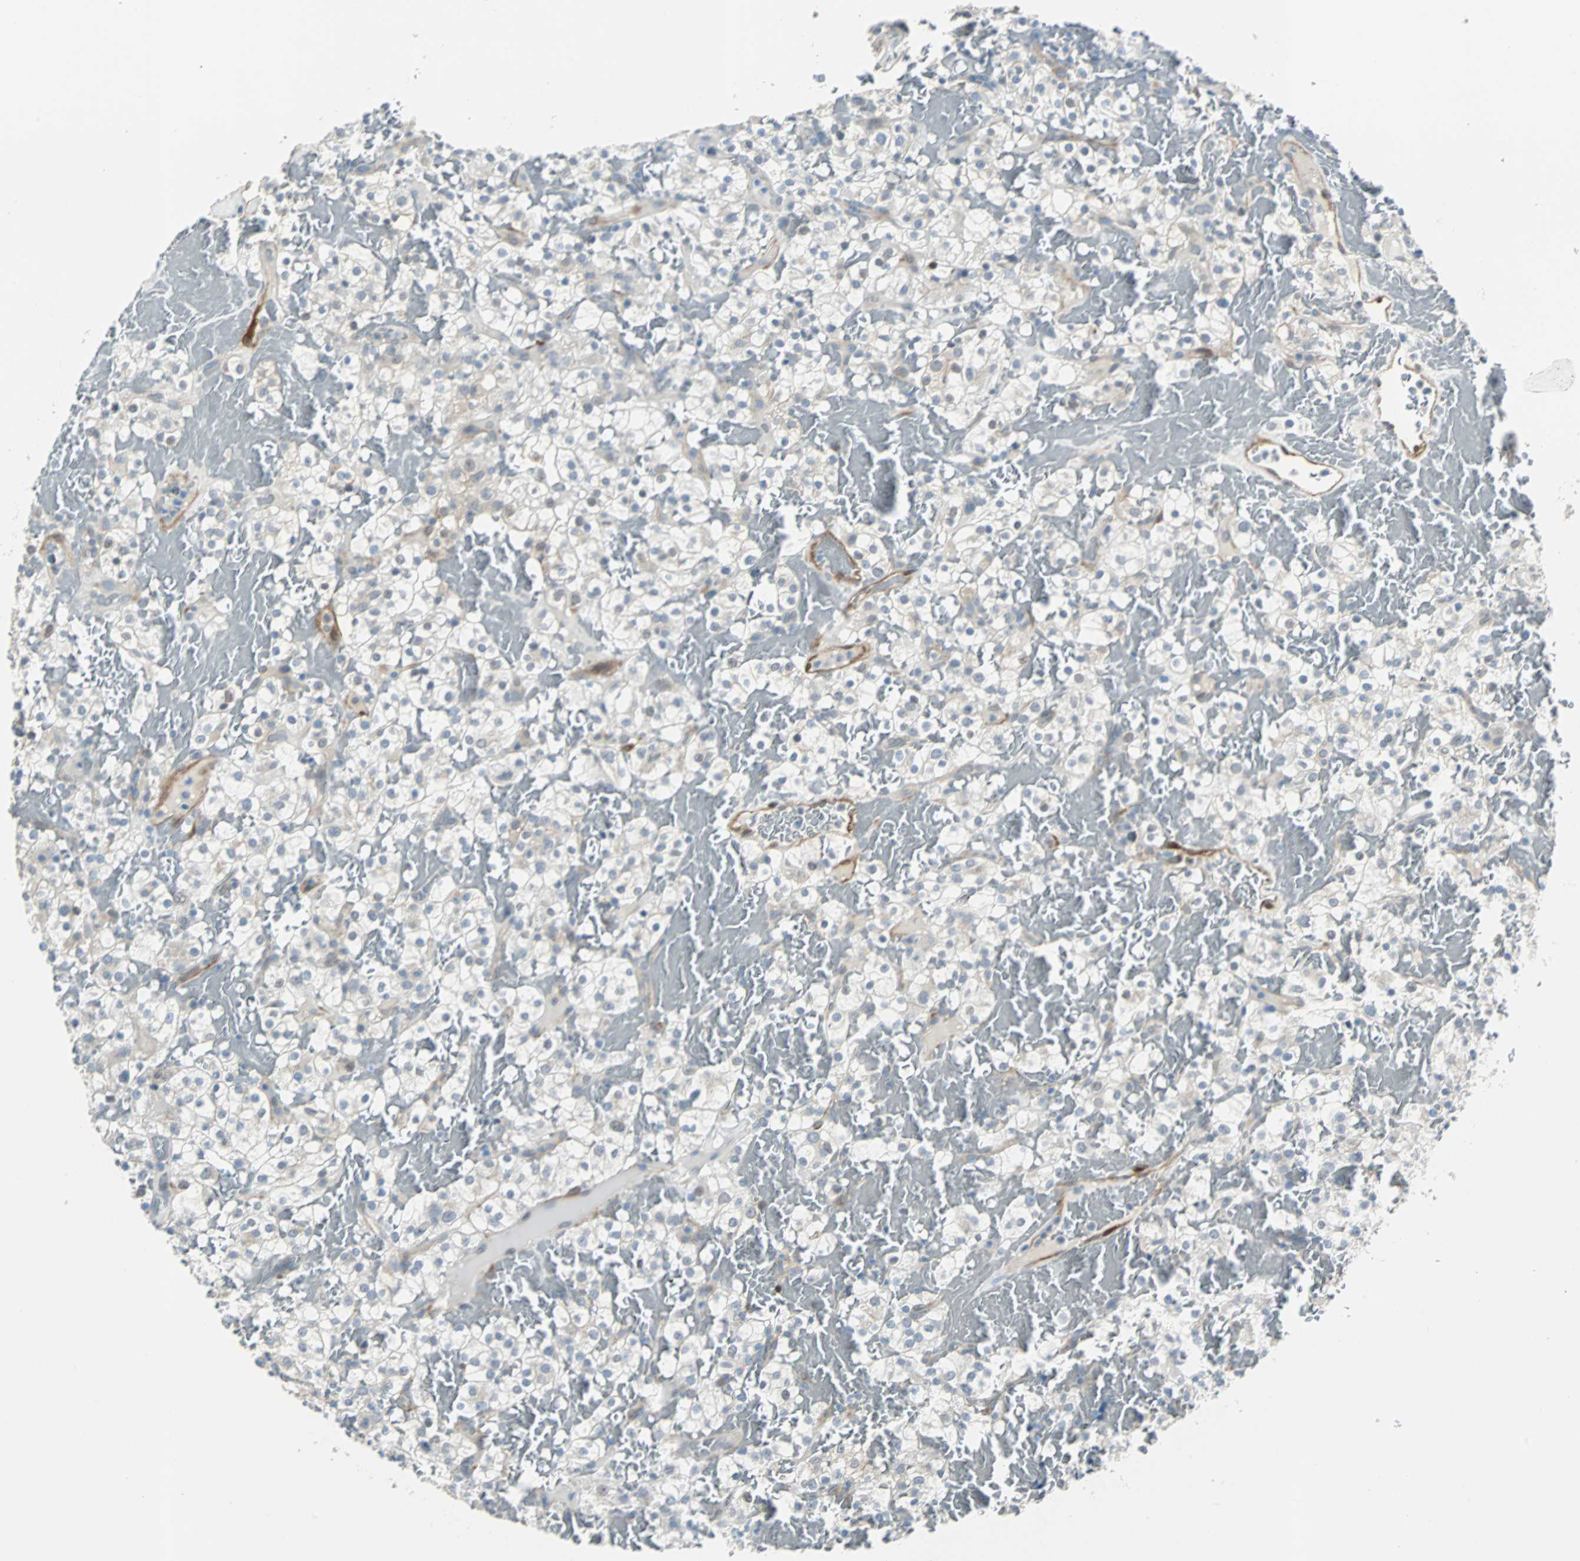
{"staining": {"intensity": "weak", "quantity": "<25%", "location": "cytoplasmic/membranous"}, "tissue": "renal cancer", "cell_type": "Tumor cells", "image_type": "cancer", "snomed": [{"axis": "morphology", "description": "Normal tissue, NOS"}, {"axis": "morphology", "description": "Adenocarcinoma, NOS"}, {"axis": "topography", "description": "Kidney"}], "caption": "The immunohistochemistry (IHC) histopathology image has no significant expression in tumor cells of renal adenocarcinoma tissue.", "gene": "FHL2", "patient": {"sex": "female", "age": 72}}